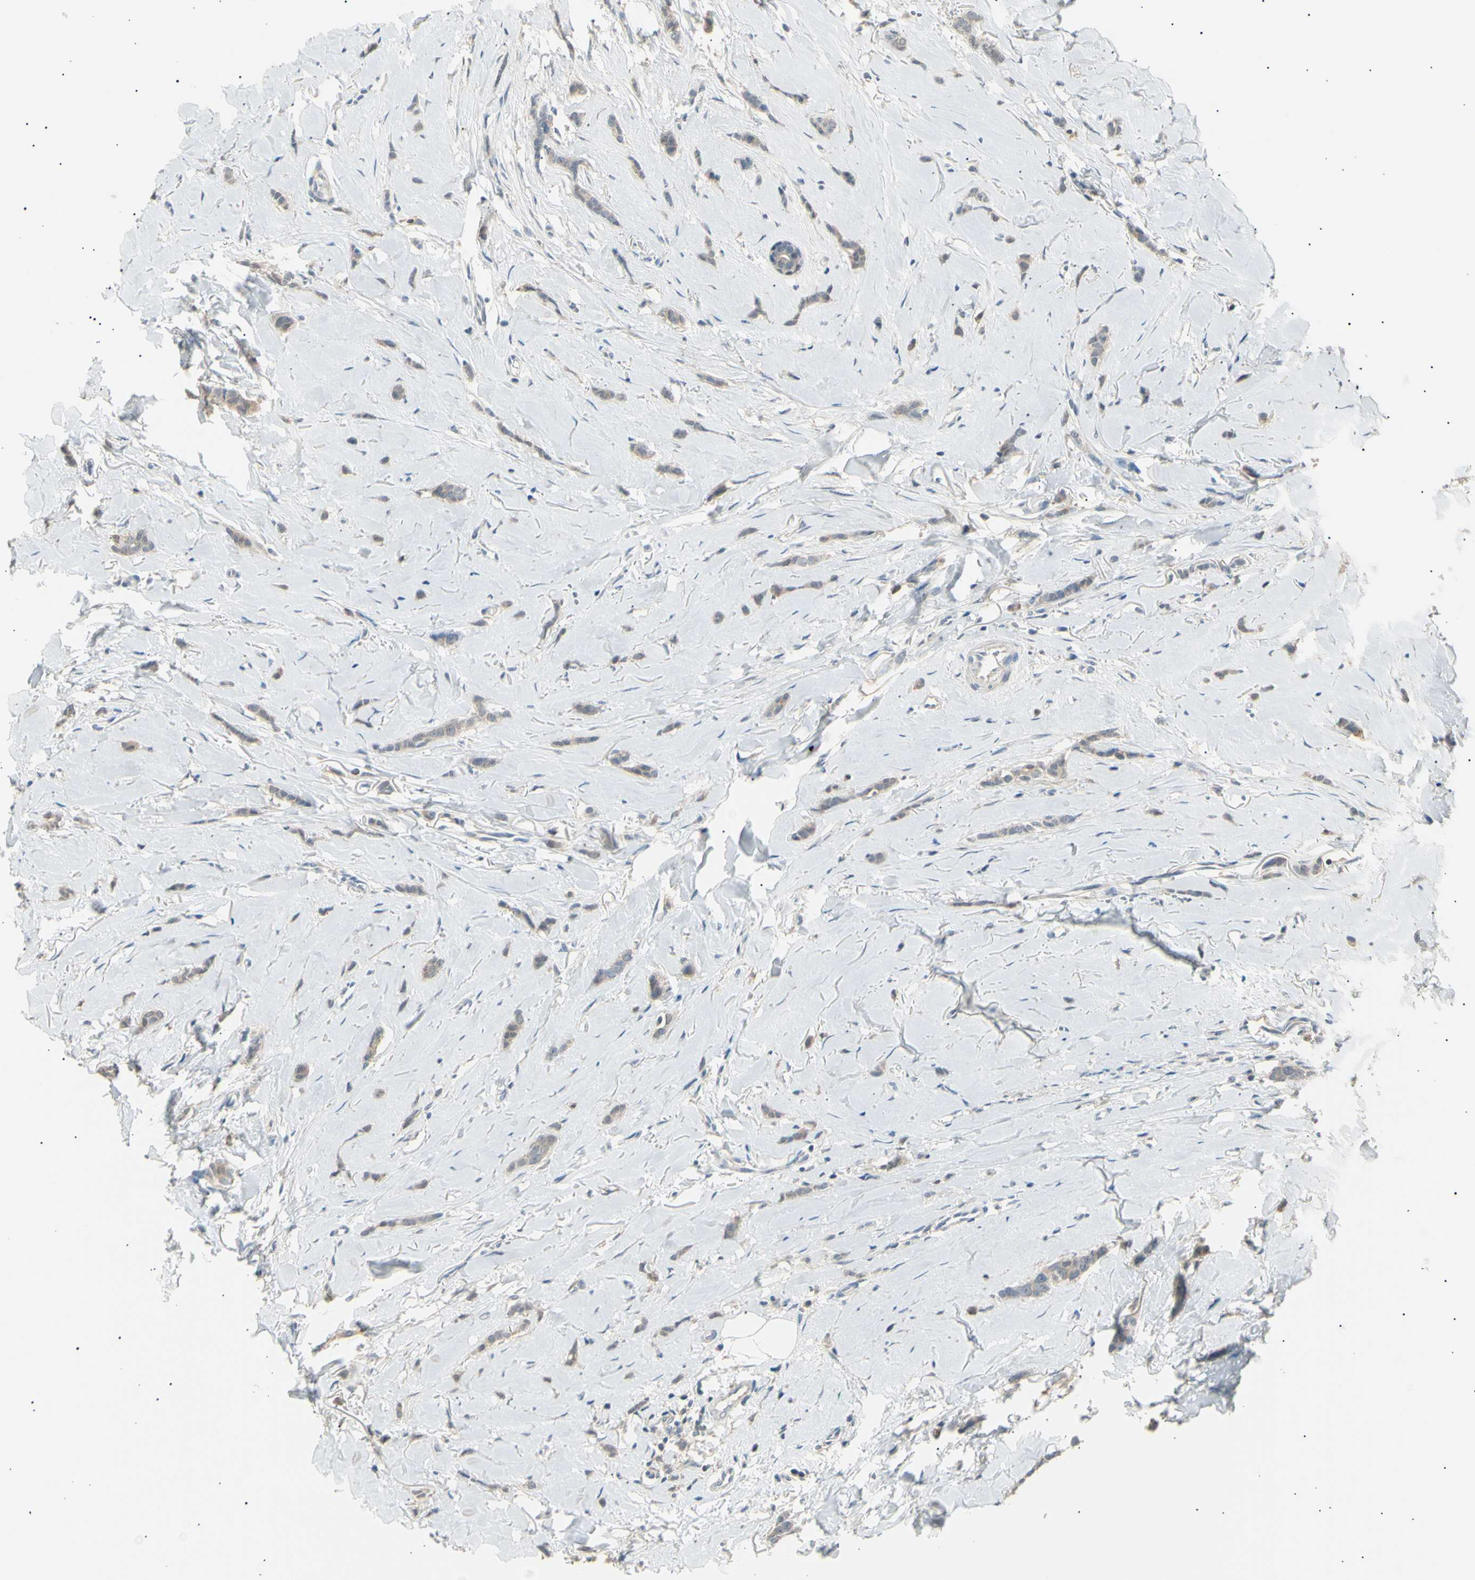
{"staining": {"intensity": "weak", "quantity": ">75%", "location": "cytoplasmic/membranous"}, "tissue": "breast cancer", "cell_type": "Tumor cells", "image_type": "cancer", "snomed": [{"axis": "morphology", "description": "Lobular carcinoma"}, {"axis": "topography", "description": "Skin"}, {"axis": "topography", "description": "Breast"}], "caption": "Approximately >75% of tumor cells in breast cancer display weak cytoplasmic/membranous protein expression as visualized by brown immunohistochemical staining.", "gene": "LHPP", "patient": {"sex": "female", "age": 46}}